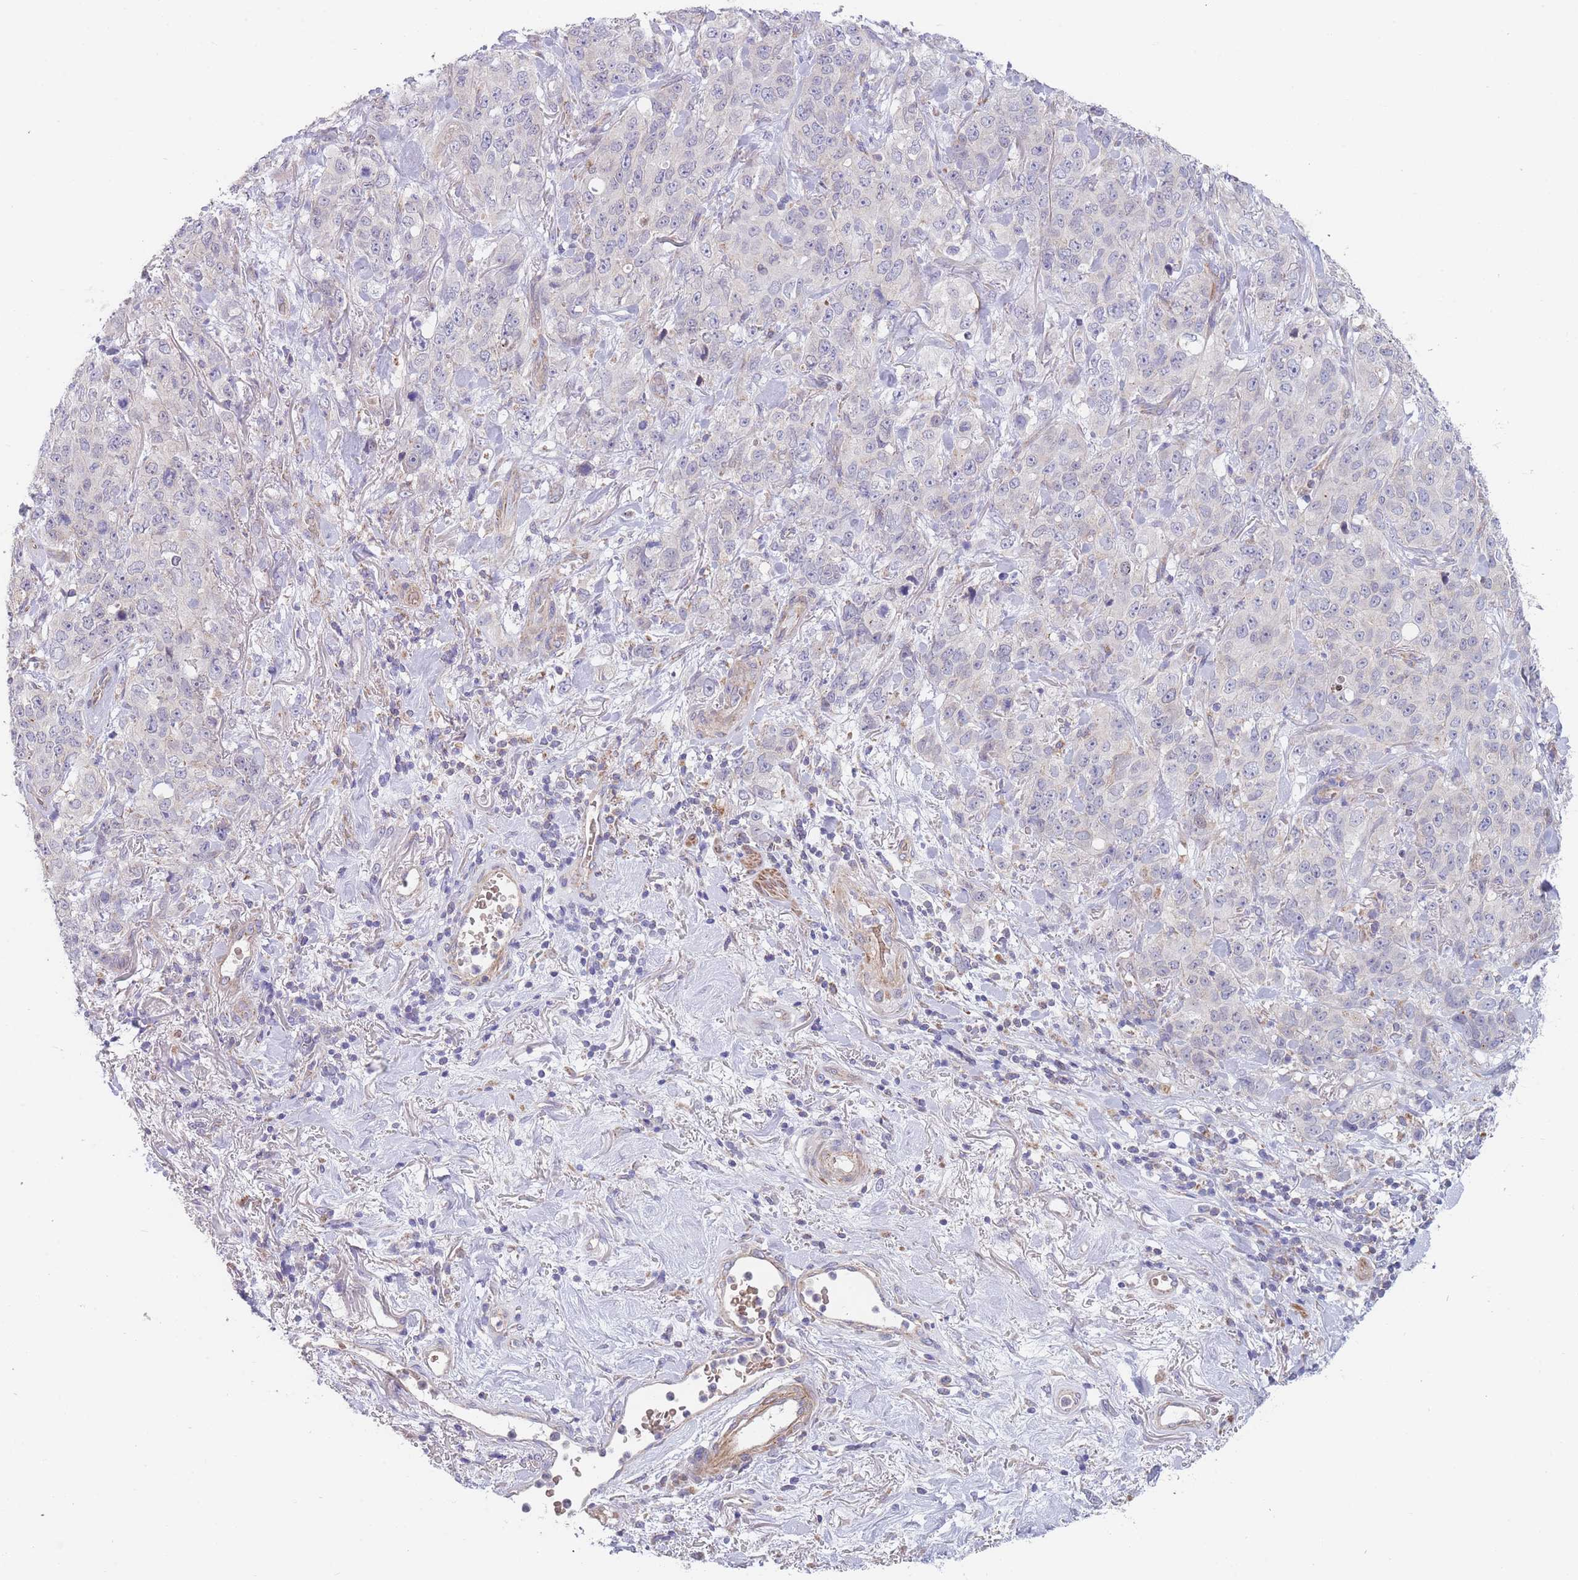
{"staining": {"intensity": "negative", "quantity": "none", "location": "none"}, "tissue": "stomach cancer", "cell_type": "Tumor cells", "image_type": "cancer", "snomed": [{"axis": "morphology", "description": "Adenocarcinoma, NOS"}, {"axis": "topography", "description": "Stomach"}], "caption": "IHC micrograph of human stomach cancer (adenocarcinoma) stained for a protein (brown), which shows no positivity in tumor cells.", "gene": "SMPD4", "patient": {"sex": "male", "age": 48}}